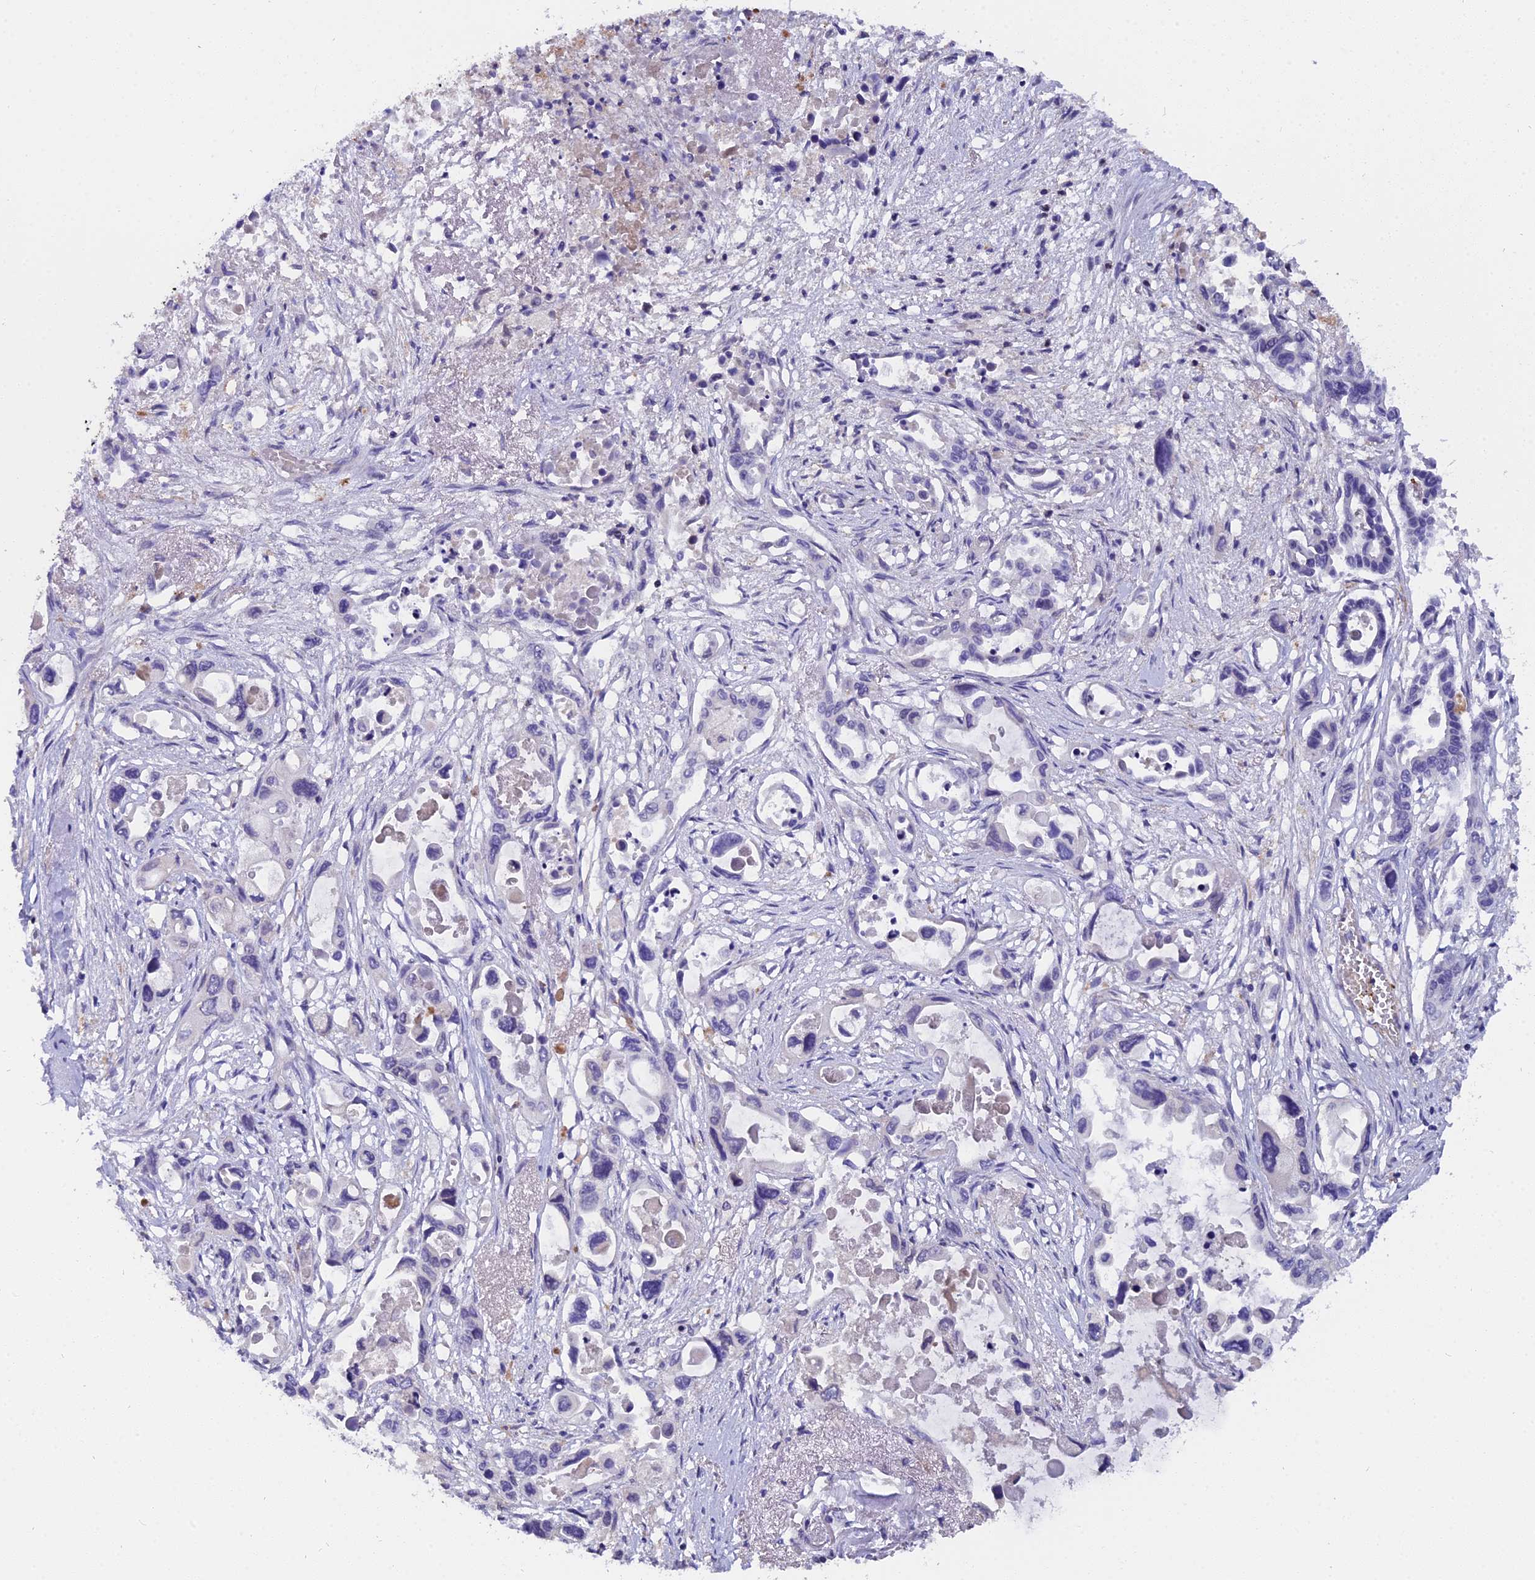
{"staining": {"intensity": "negative", "quantity": "none", "location": "none"}, "tissue": "pancreatic cancer", "cell_type": "Tumor cells", "image_type": "cancer", "snomed": [{"axis": "morphology", "description": "Adenocarcinoma, NOS"}, {"axis": "topography", "description": "Pancreas"}], "caption": "Tumor cells are negative for brown protein staining in pancreatic cancer. Nuclei are stained in blue.", "gene": "PYGO1", "patient": {"sex": "male", "age": 92}}